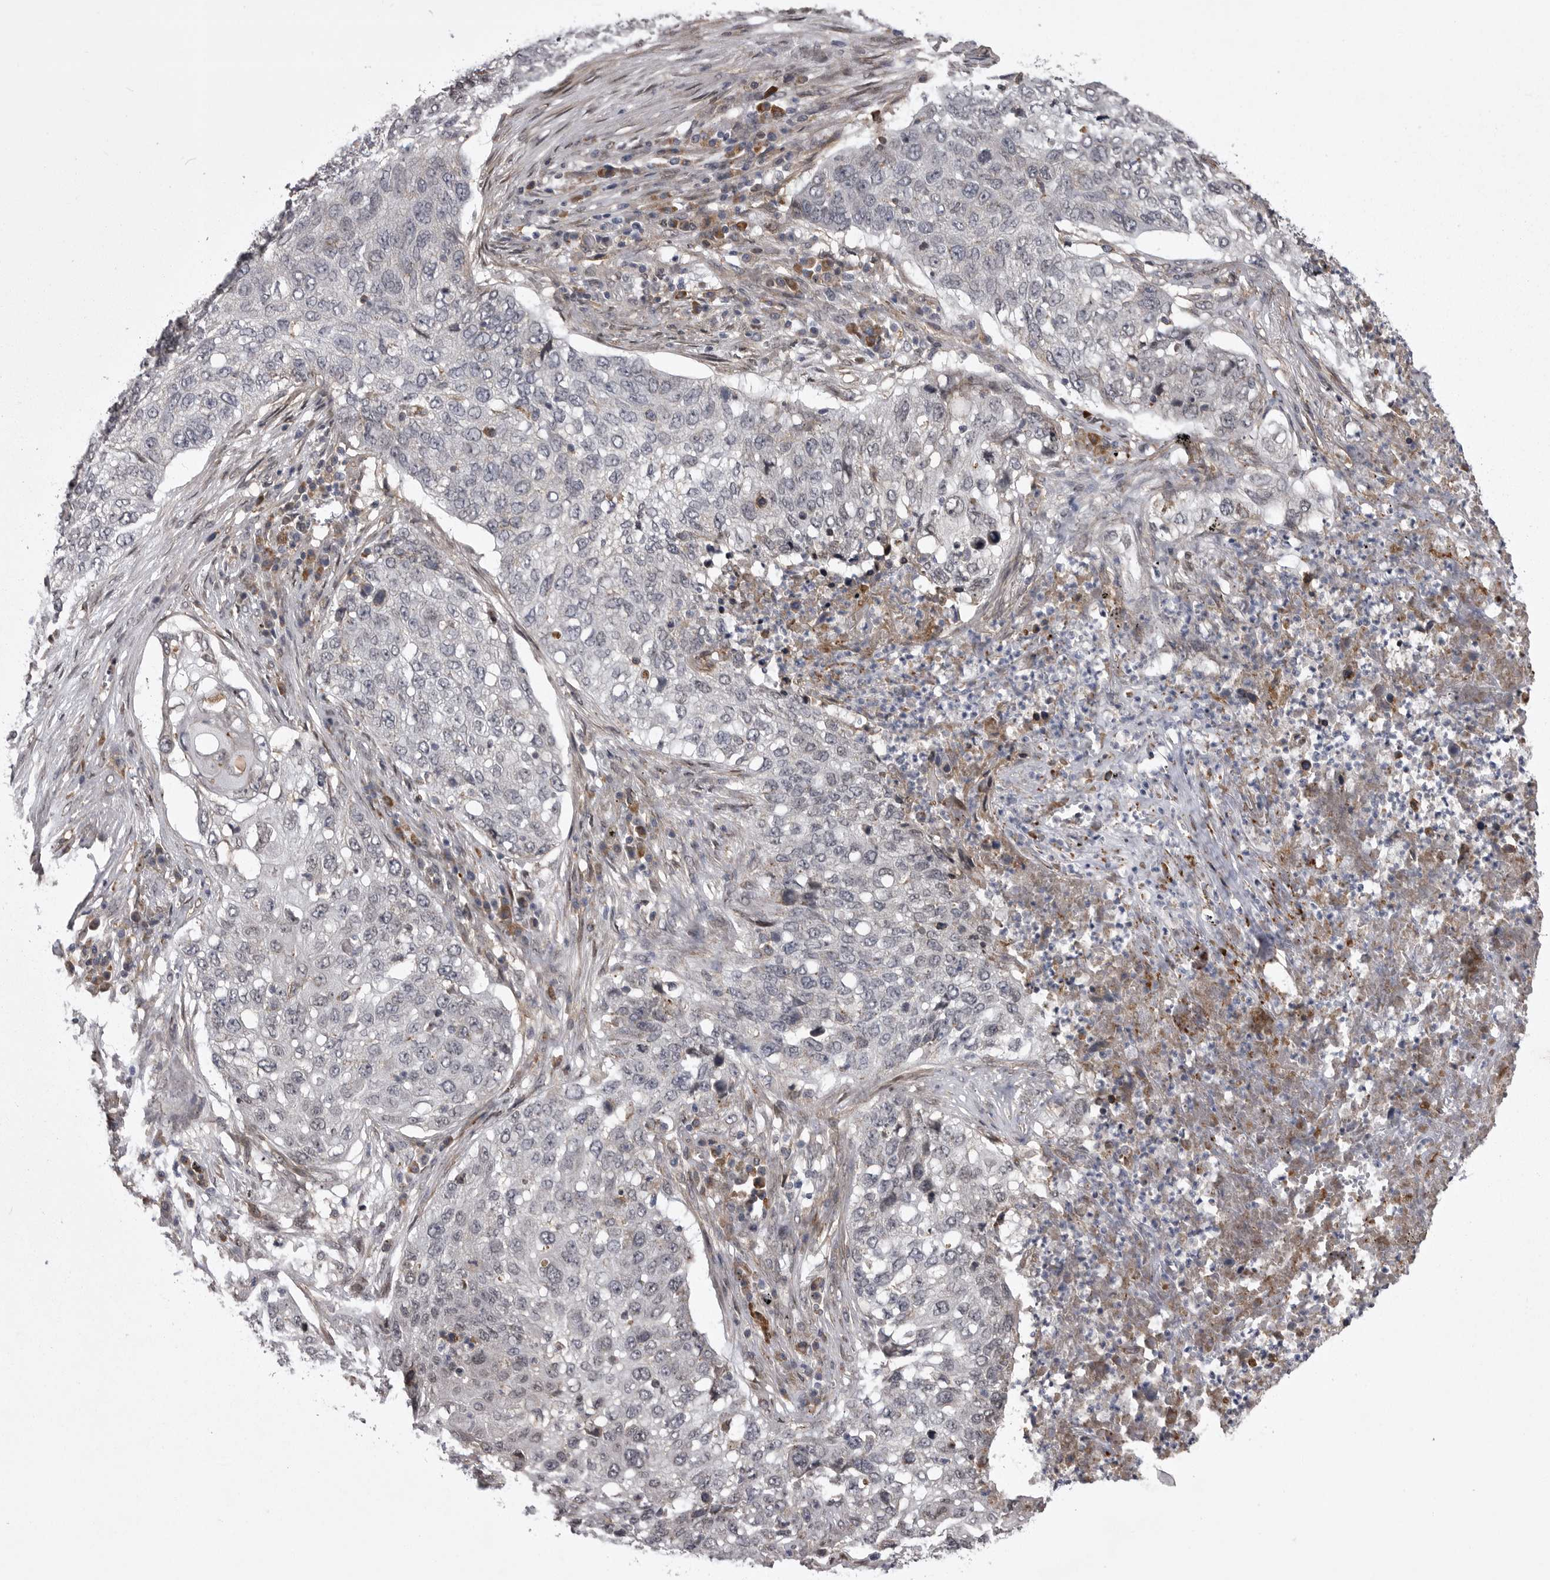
{"staining": {"intensity": "negative", "quantity": "none", "location": "none"}, "tissue": "lung cancer", "cell_type": "Tumor cells", "image_type": "cancer", "snomed": [{"axis": "morphology", "description": "Squamous cell carcinoma, NOS"}, {"axis": "topography", "description": "Lung"}], "caption": "DAB immunohistochemical staining of human lung cancer exhibits no significant positivity in tumor cells.", "gene": "ABL1", "patient": {"sex": "female", "age": 63}}